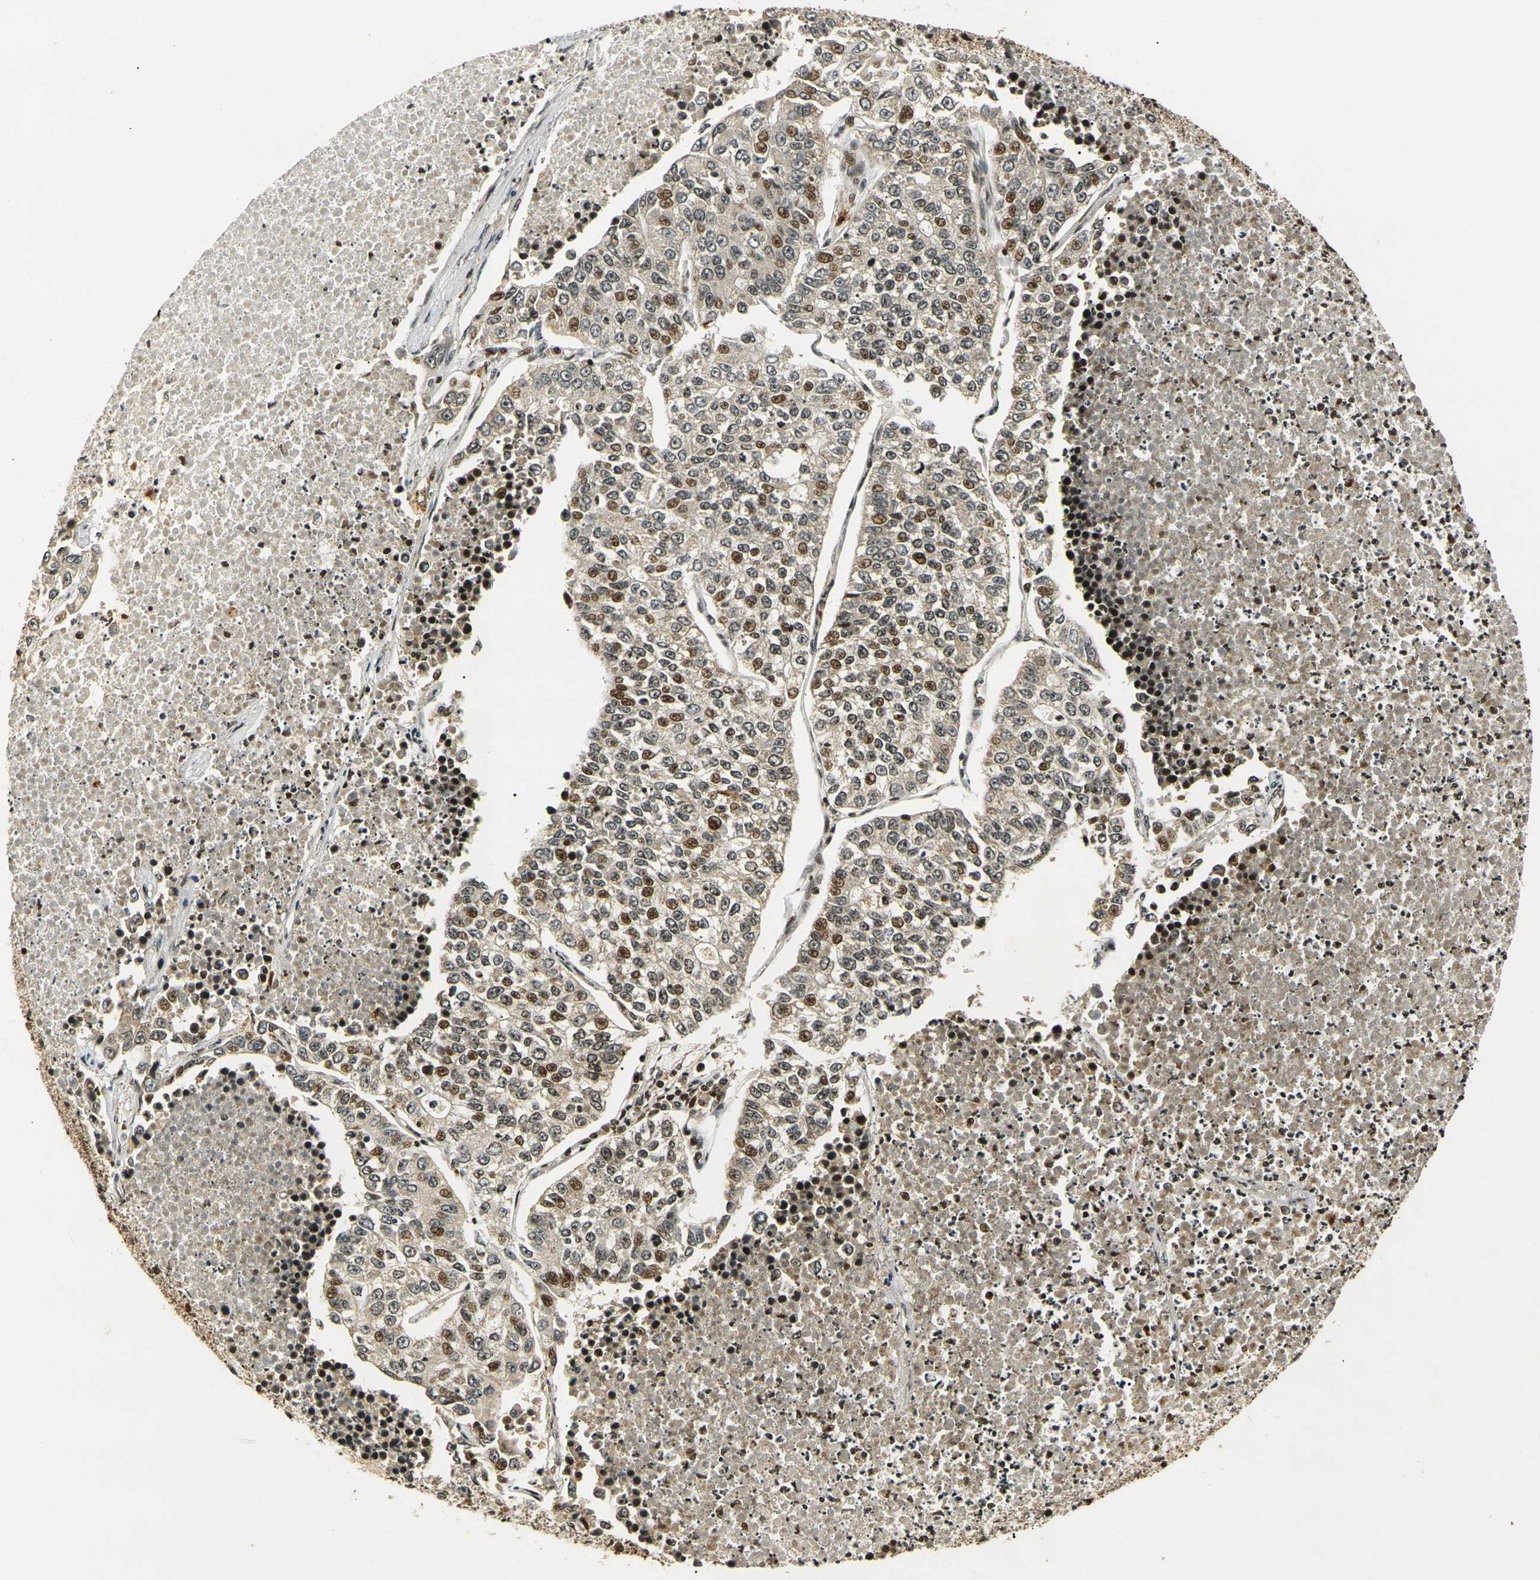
{"staining": {"intensity": "moderate", "quantity": ">75%", "location": "cytoplasmic/membranous,nuclear"}, "tissue": "lung cancer", "cell_type": "Tumor cells", "image_type": "cancer", "snomed": [{"axis": "morphology", "description": "Adenocarcinoma, NOS"}, {"axis": "topography", "description": "Lung"}], "caption": "This photomicrograph exhibits immunohistochemistry (IHC) staining of lung adenocarcinoma, with medium moderate cytoplasmic/membranous and nuclear staining in about >75% of tumor cells.", "gene": "ACTL6A", "patient": {"sex": "male", "age": 49}}